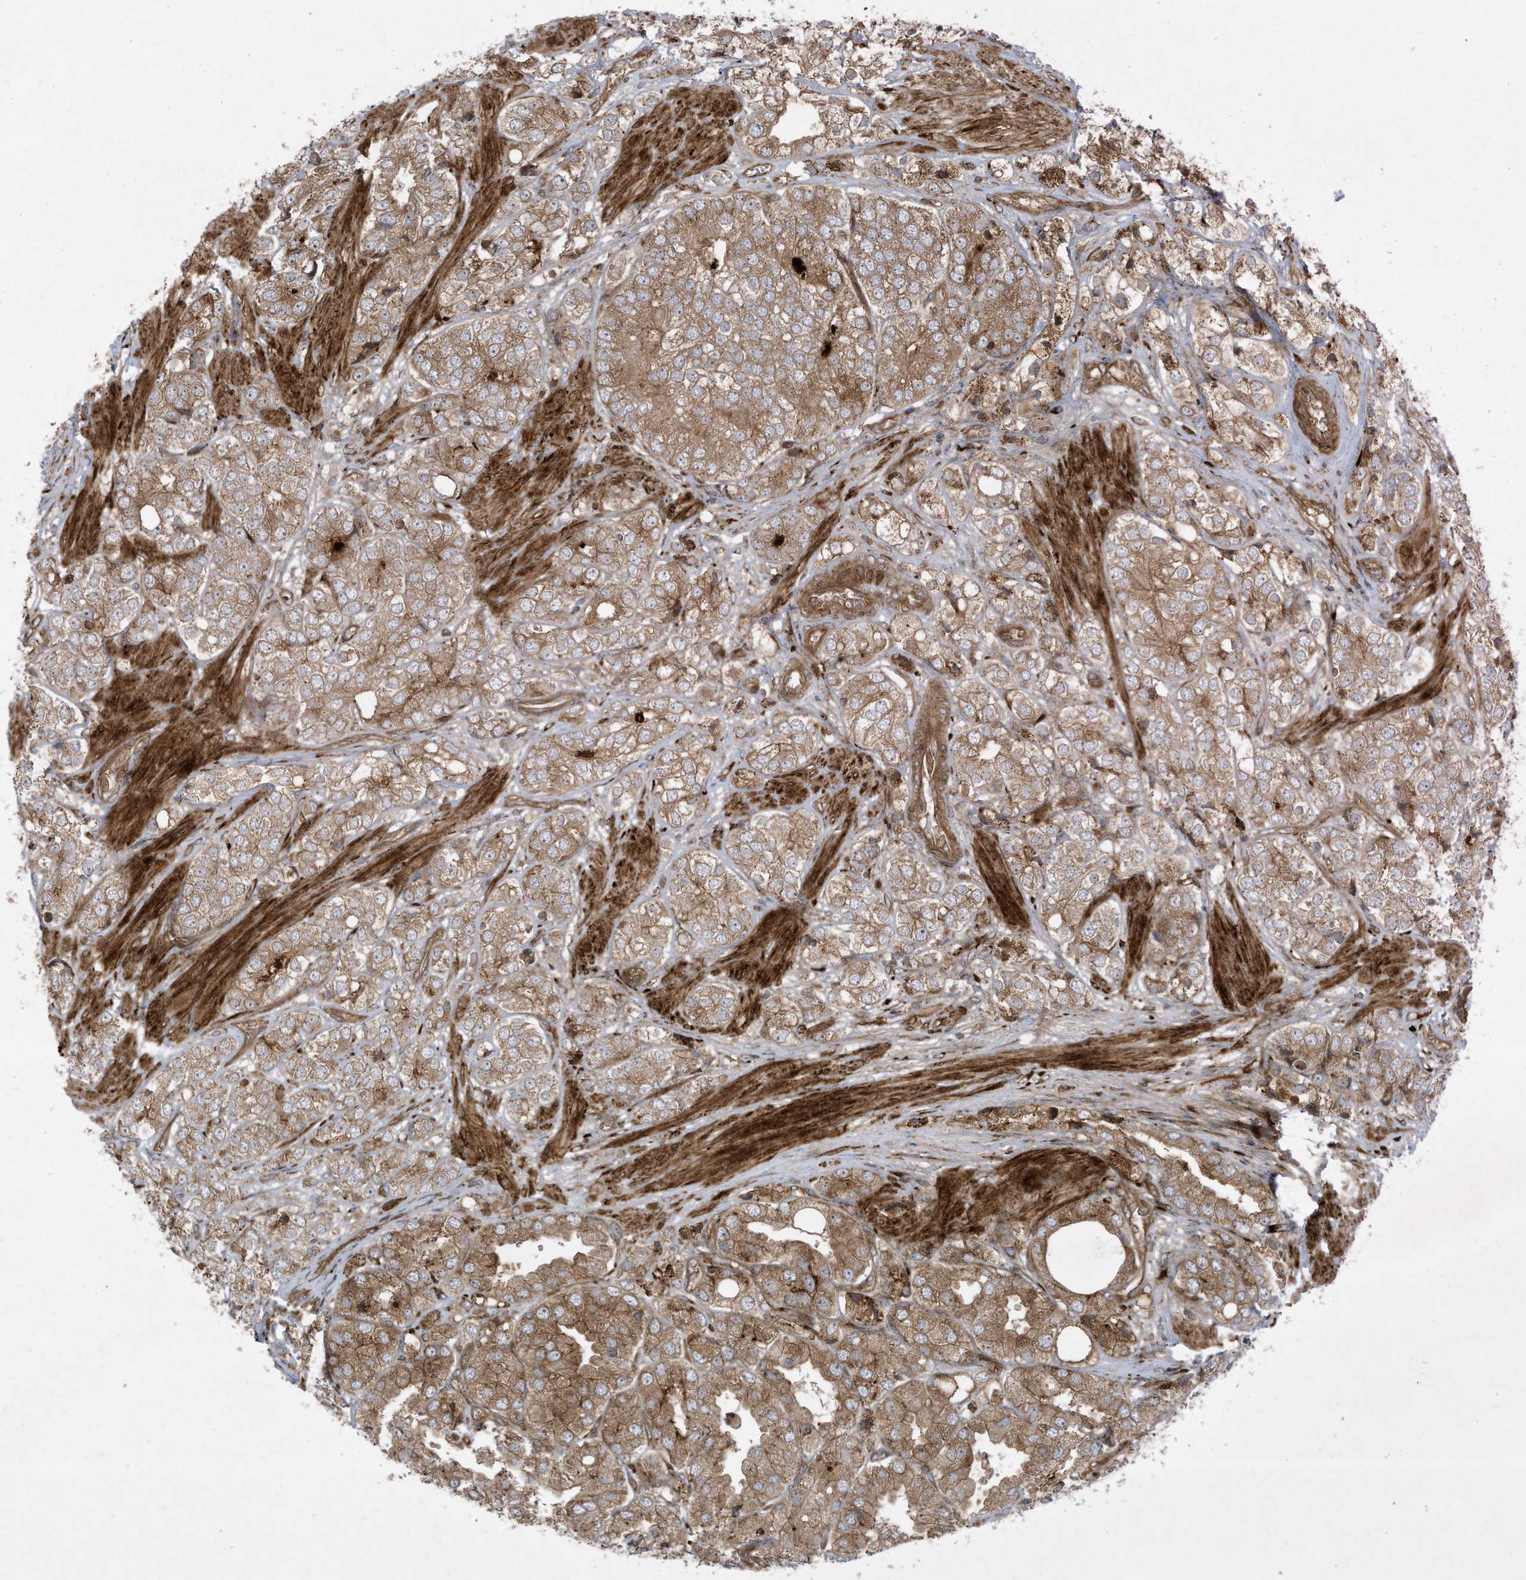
{"staining": {"intensity": "moderate", "quantity": ">75%", "location": "cytoplasmic/membranous"}, "tissue": "prostate cancer", "cell_type": "Tumor cells", "image_type": "cancer", "snomed": [{"axis": "morphology", "description": "Adenocarcinoma, High grade"}, {"axis": "topography", "description": "Prostate"}], "caption": "An immunohistochemistry (IHC) histopathology image of tumor tissue is shown. Protein staining in brown labels moderate cytoplasmic/membranous positivity in high-grade adenocarcinoma (prostate) within tumor cells.", "gene": "DDIT4", "patient": {"sex": "male", "age": 50}}